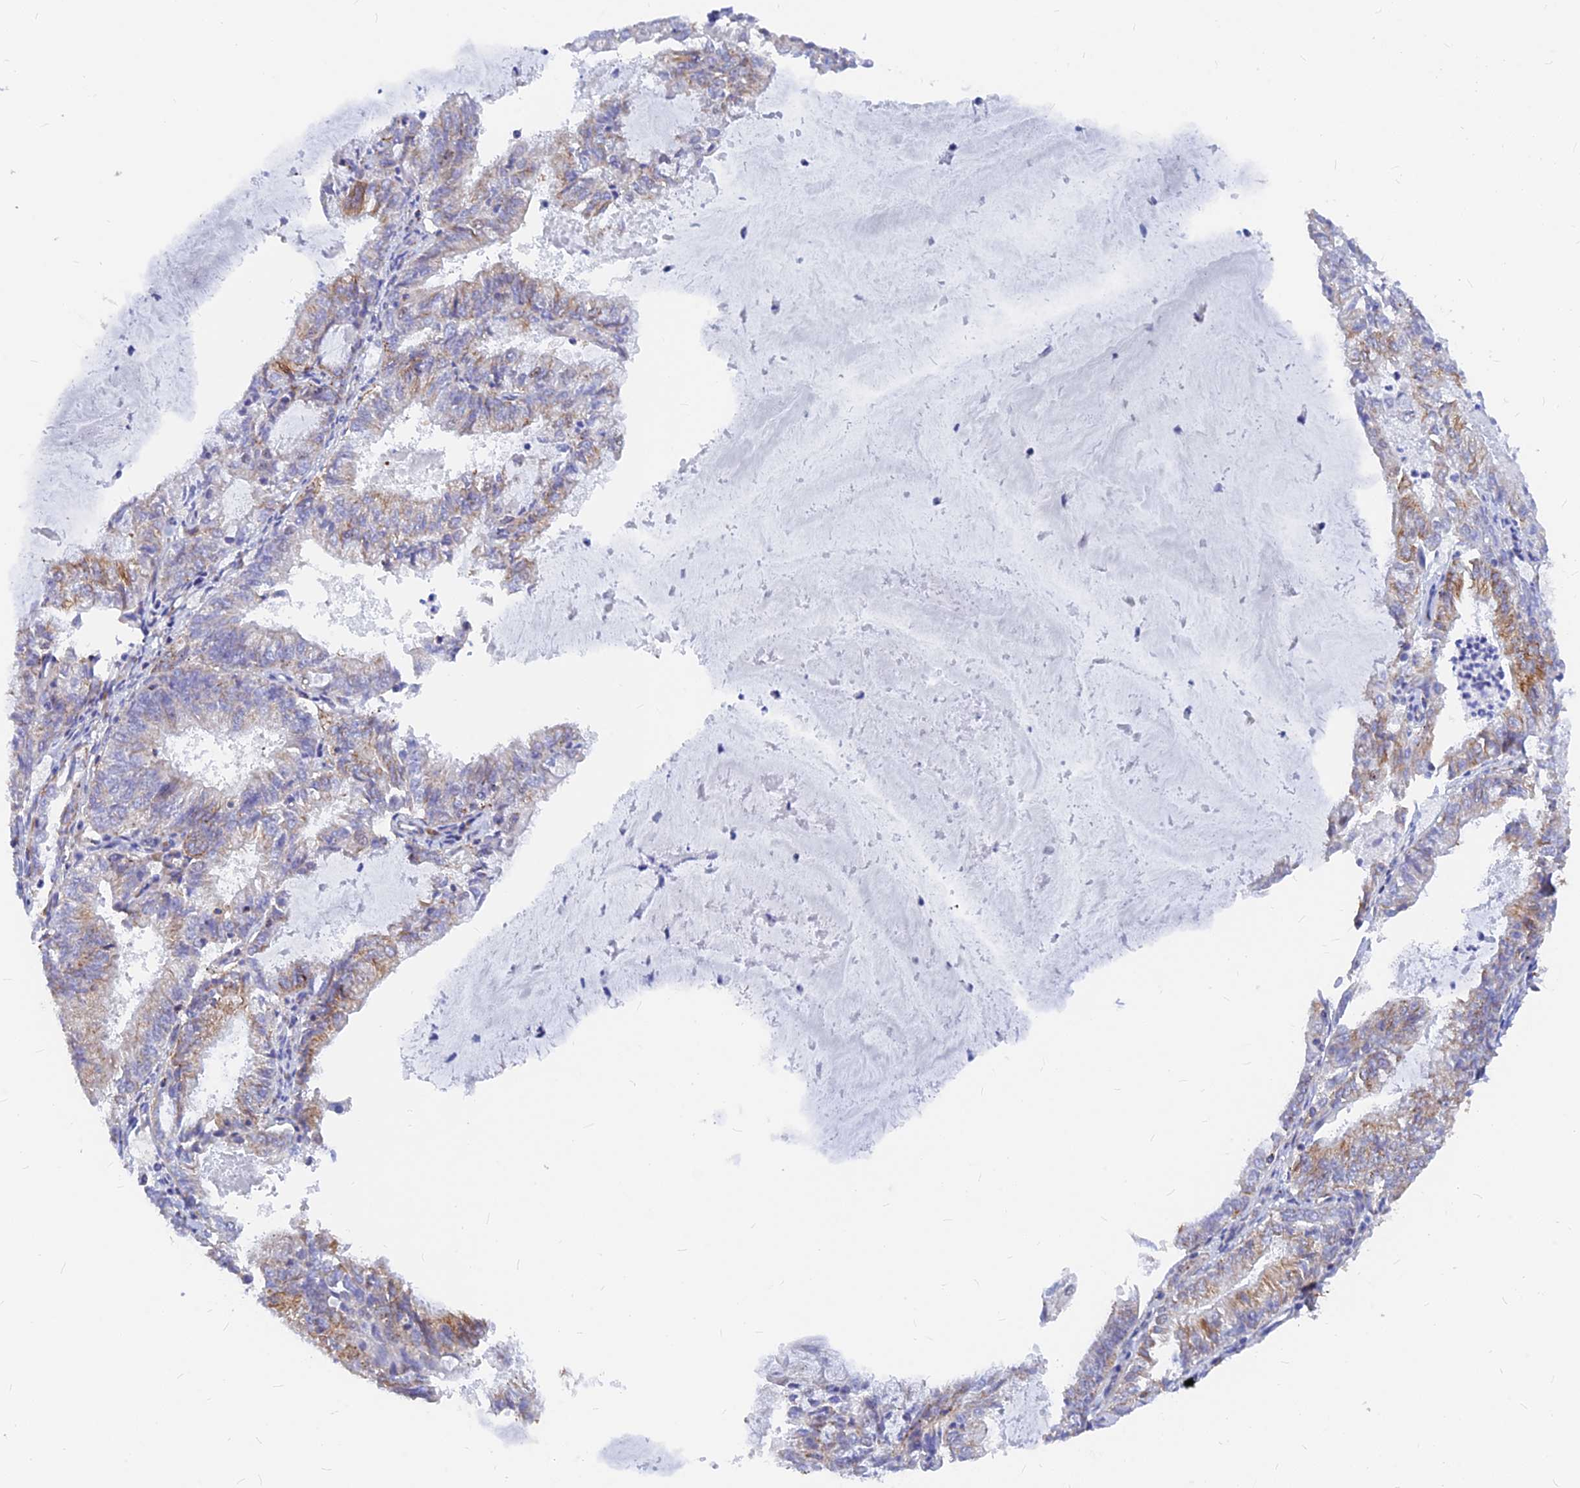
{"staining": {"intensity": "weak", "quantity": "<25%", "location": "cytoplasmic/membranous"}, "tissue": "endometrial cancer", "cell_type": "Tumor cells", "image_type": "cancer", "snomed": [{"axis": "morphology", "description": "Adenocarcinoma, NOS"}, {"axis": "topography", "description": "Endometrium"}], "caption": "Tumor cells are negative for protein expression in human endometrial cancer (adenocarcinoma).", "gene": "VSTM2L", "patient": {"sex": "female", "age": 57}}